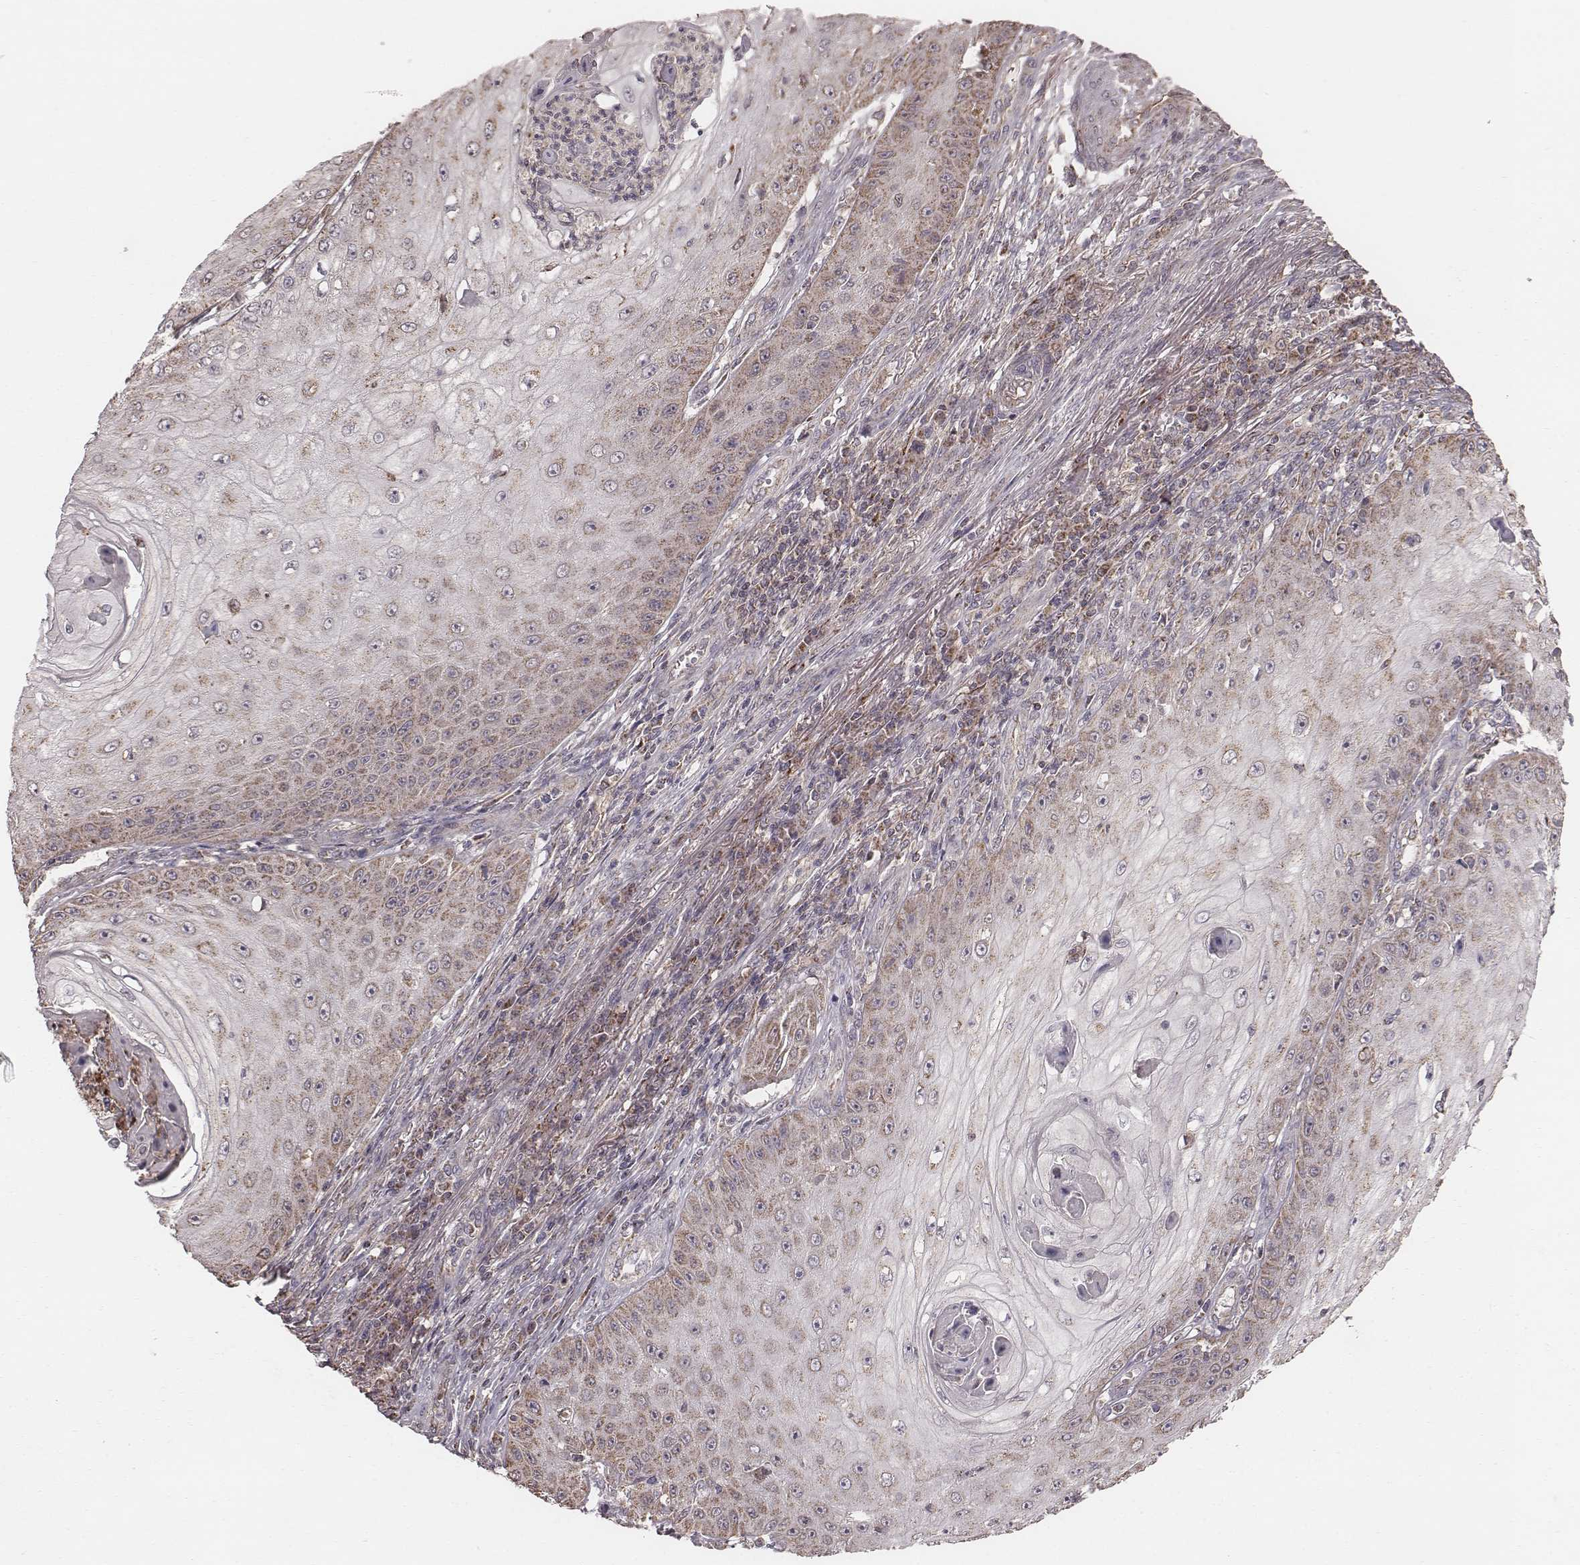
{"staining": {"intensity": "moderate", "quantity": ">75%", "location": "cytoplasmic/membranous"}, "tissue": "skin cancer", "cell_type": "Tumor cells", "image_type": "cancer", "snomed": [{"axis": "morphology", "description": "Squamous cell carcinoma, NOS"}, {"axis": "topography", "description": "Skin"}], "caption": "Moderate cytoplasmic/membranous protein positivity is seen in approximately >75% of tumor cells in squamous cell carcinoma (skin). The protein is shown in brown color, while the nuclei are stained blue.", "gene": "PDCD2L", "patient": {"sex": "male", "age": 70}}